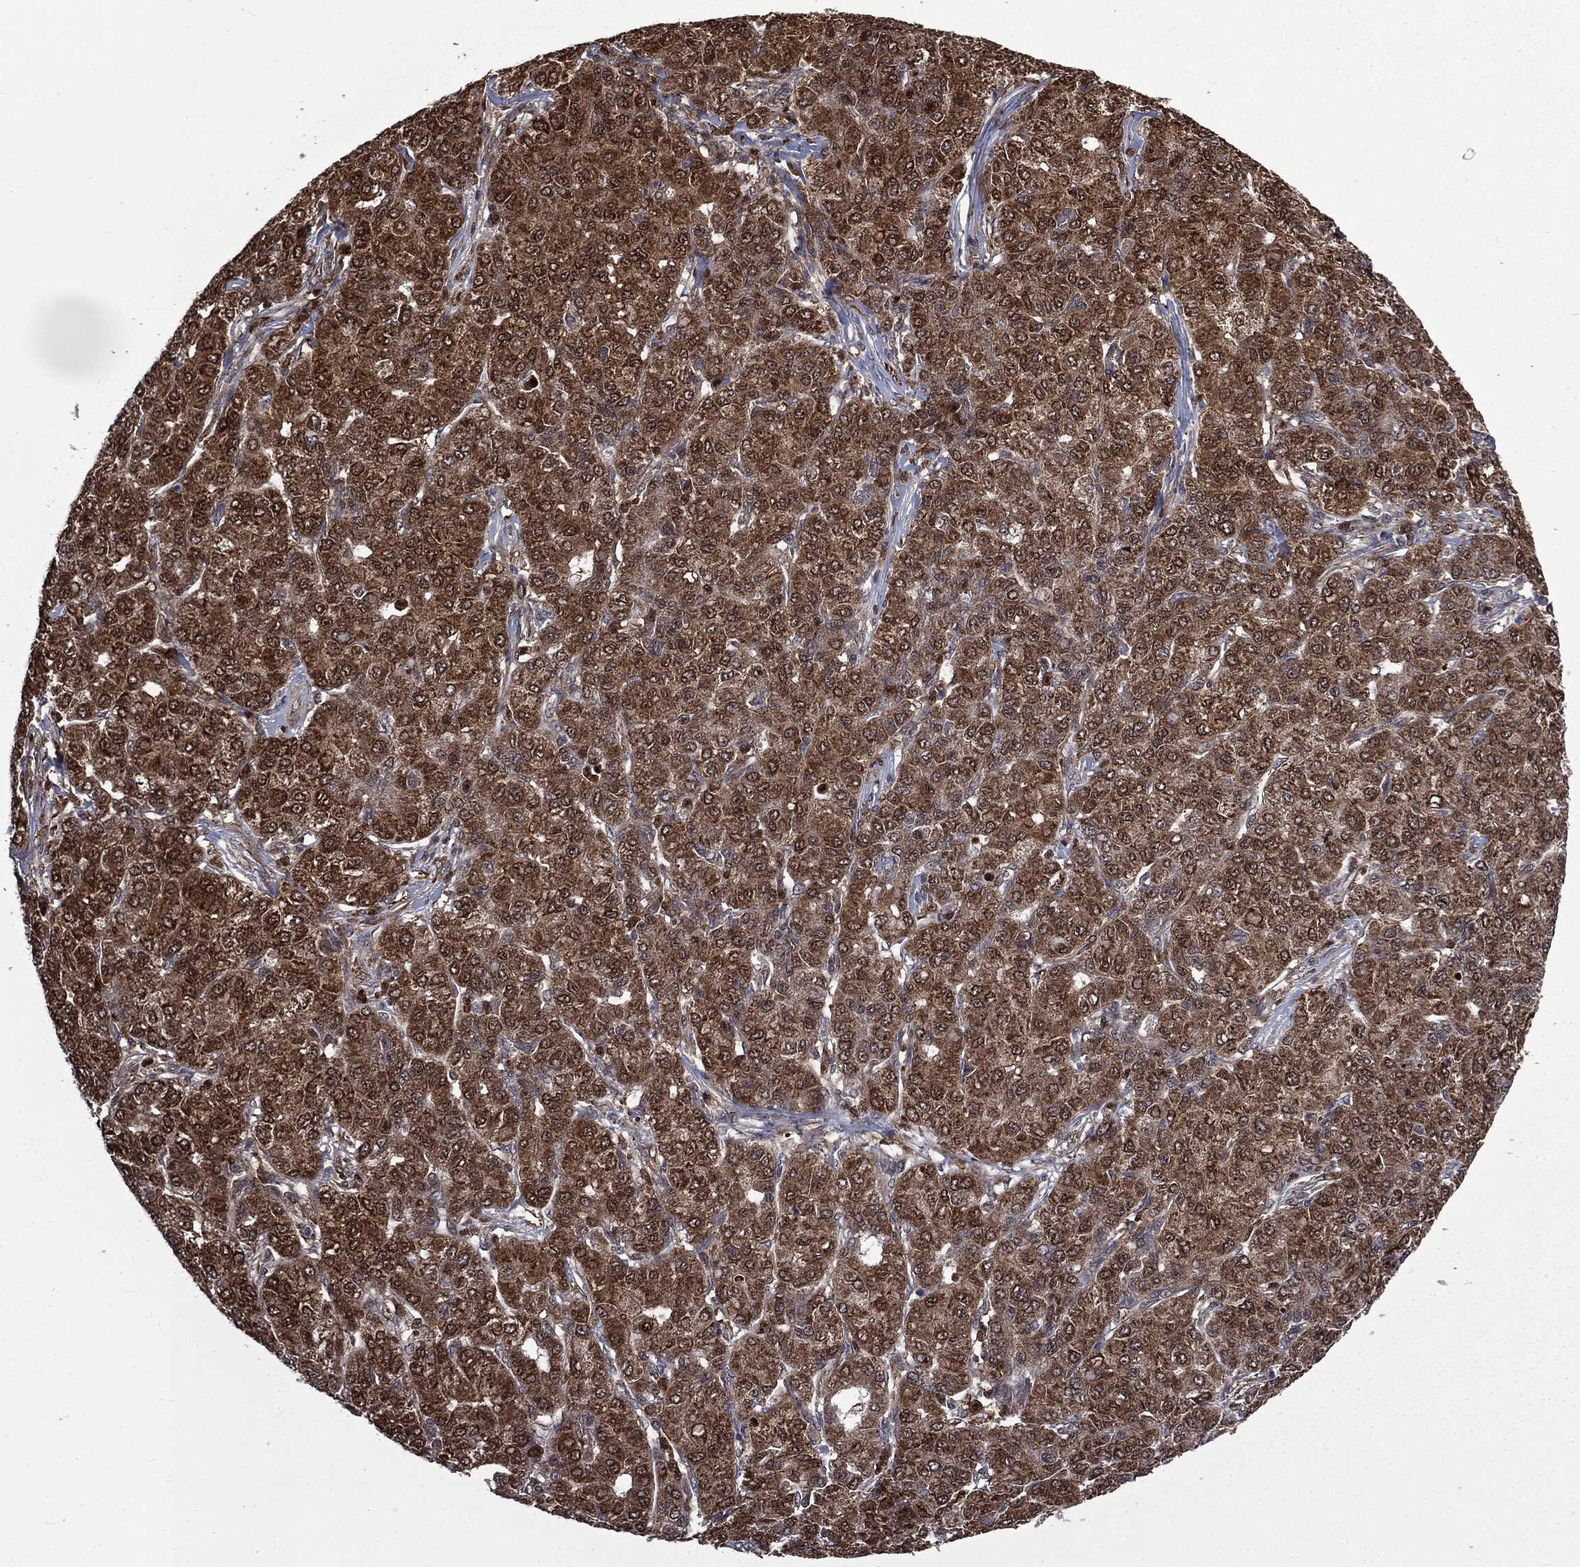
{"staining": {"intensity": "strong", "quantity": ">75%", "location": "cytoplasmic/membranous"}, "tissue": "liver cancer", "cell_type": "Tumor cells", "image_type": "cancer", "snomed": [{"axis": "morphology", "description": "Carcinoma, Hepatocellular, NOS"}, {"axis": "topography", "description": "Liver"}], "caption": "High-power microscopy captured an immunohistochemistry photomicrograph of liver hepatocellular carcinoma, revealing strong cytoplasmic/membranous expression in about >75% of tumor cells.", "gene": "GPI", "patient": {"sex": "male", "age": 65}}